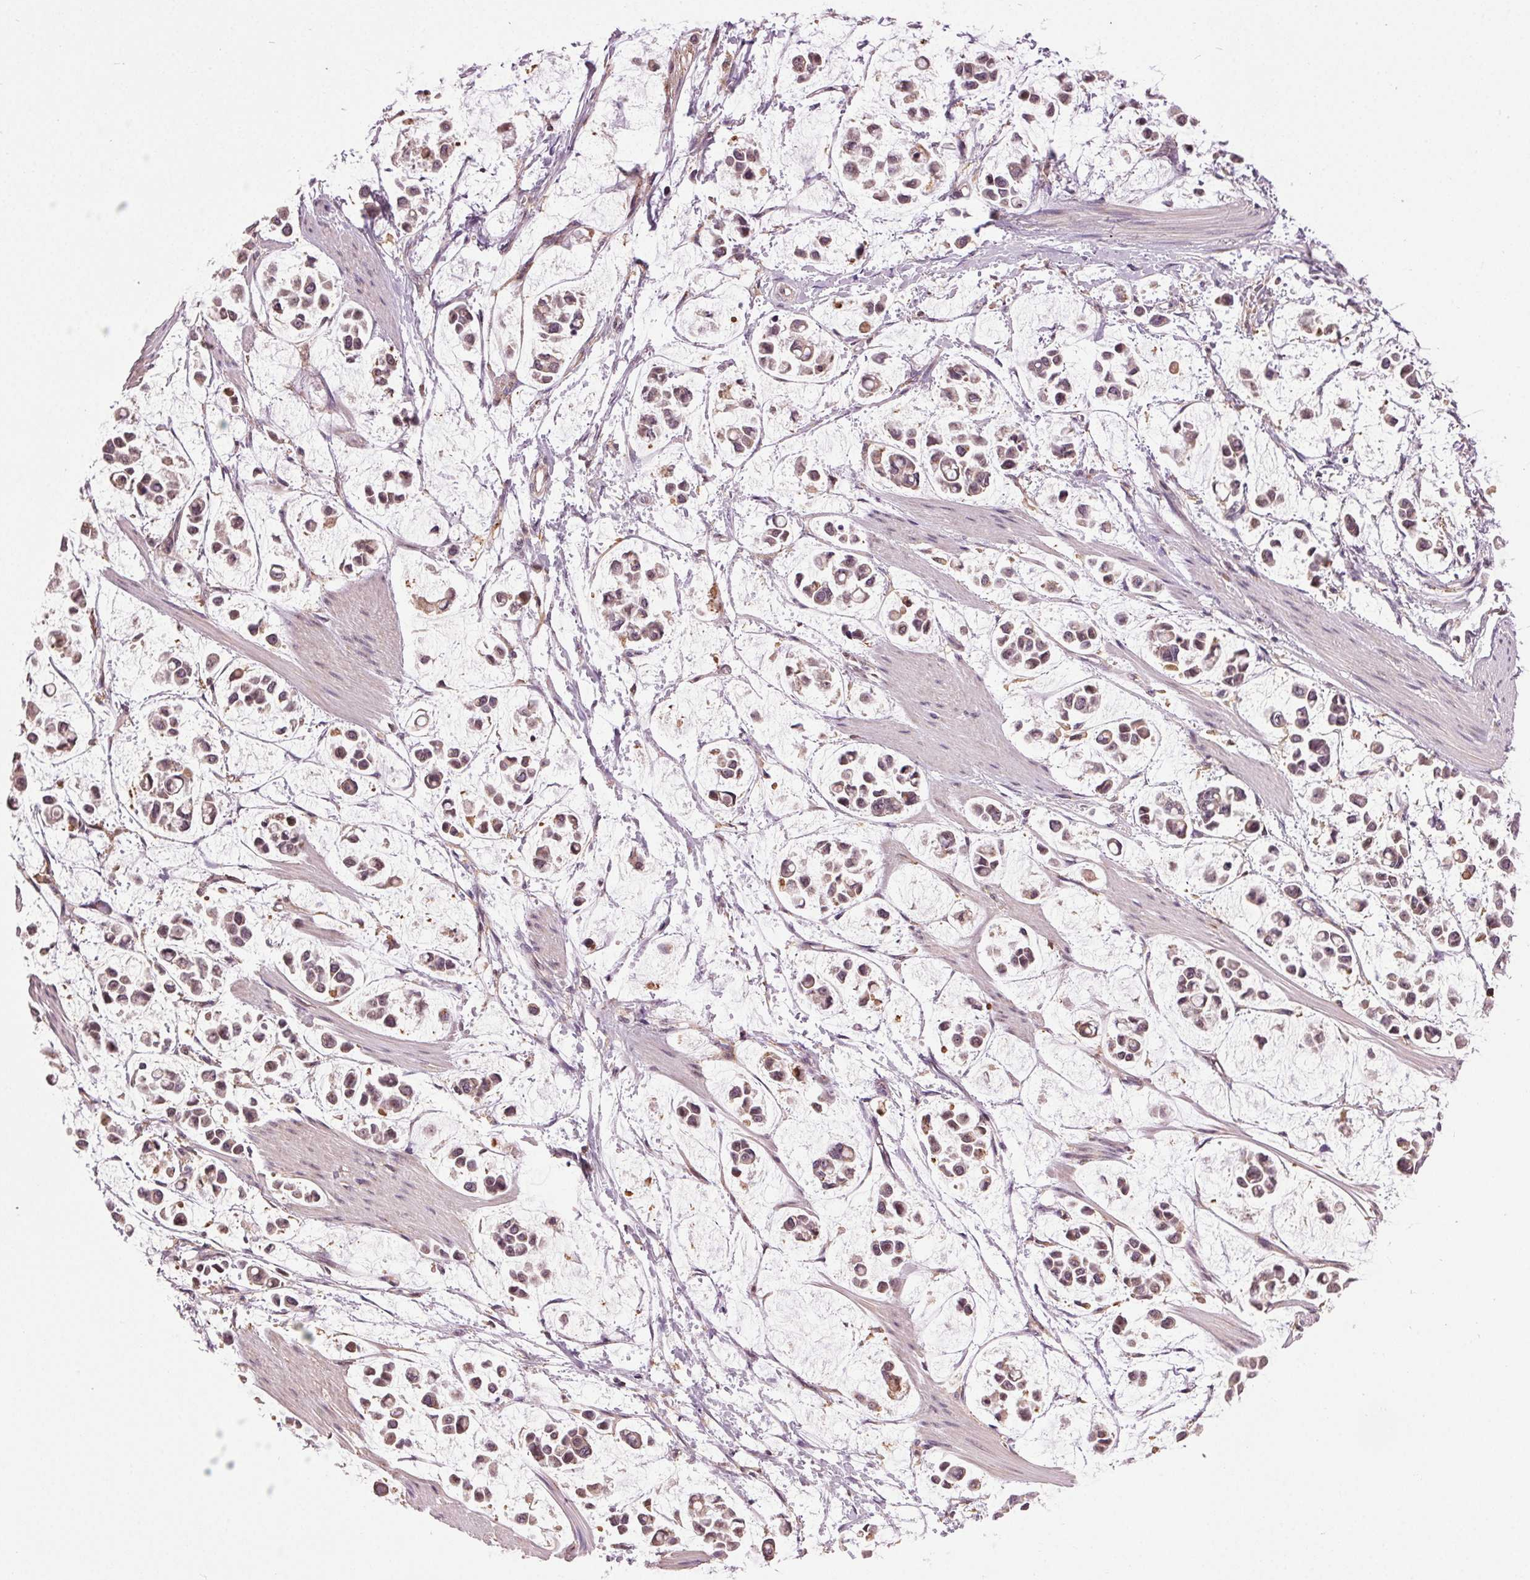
{"staining": {"intensity": "weak", "quantity": ">75%", "location": "cytoplasmic/membranous,nuclear"}, "tissue": "stomach cancer", "cell_type": "Tumor cells", "image_type": "cancer", "snomed": [{"axis": "morphology", "description": "Adenocarcinoma, NOS"}, {"axis": "topography", "description": "Stomach"}], "caption": "Protein staining exhibits weak cytoplasmic/membranous and nuclear expression in about >75% of tumor cells in stomach cancer. (DAB IHC with brightfield microscopy, high magnification).", "gene": "BSDC1", "patient": {"sex": "male", "age": 82}}